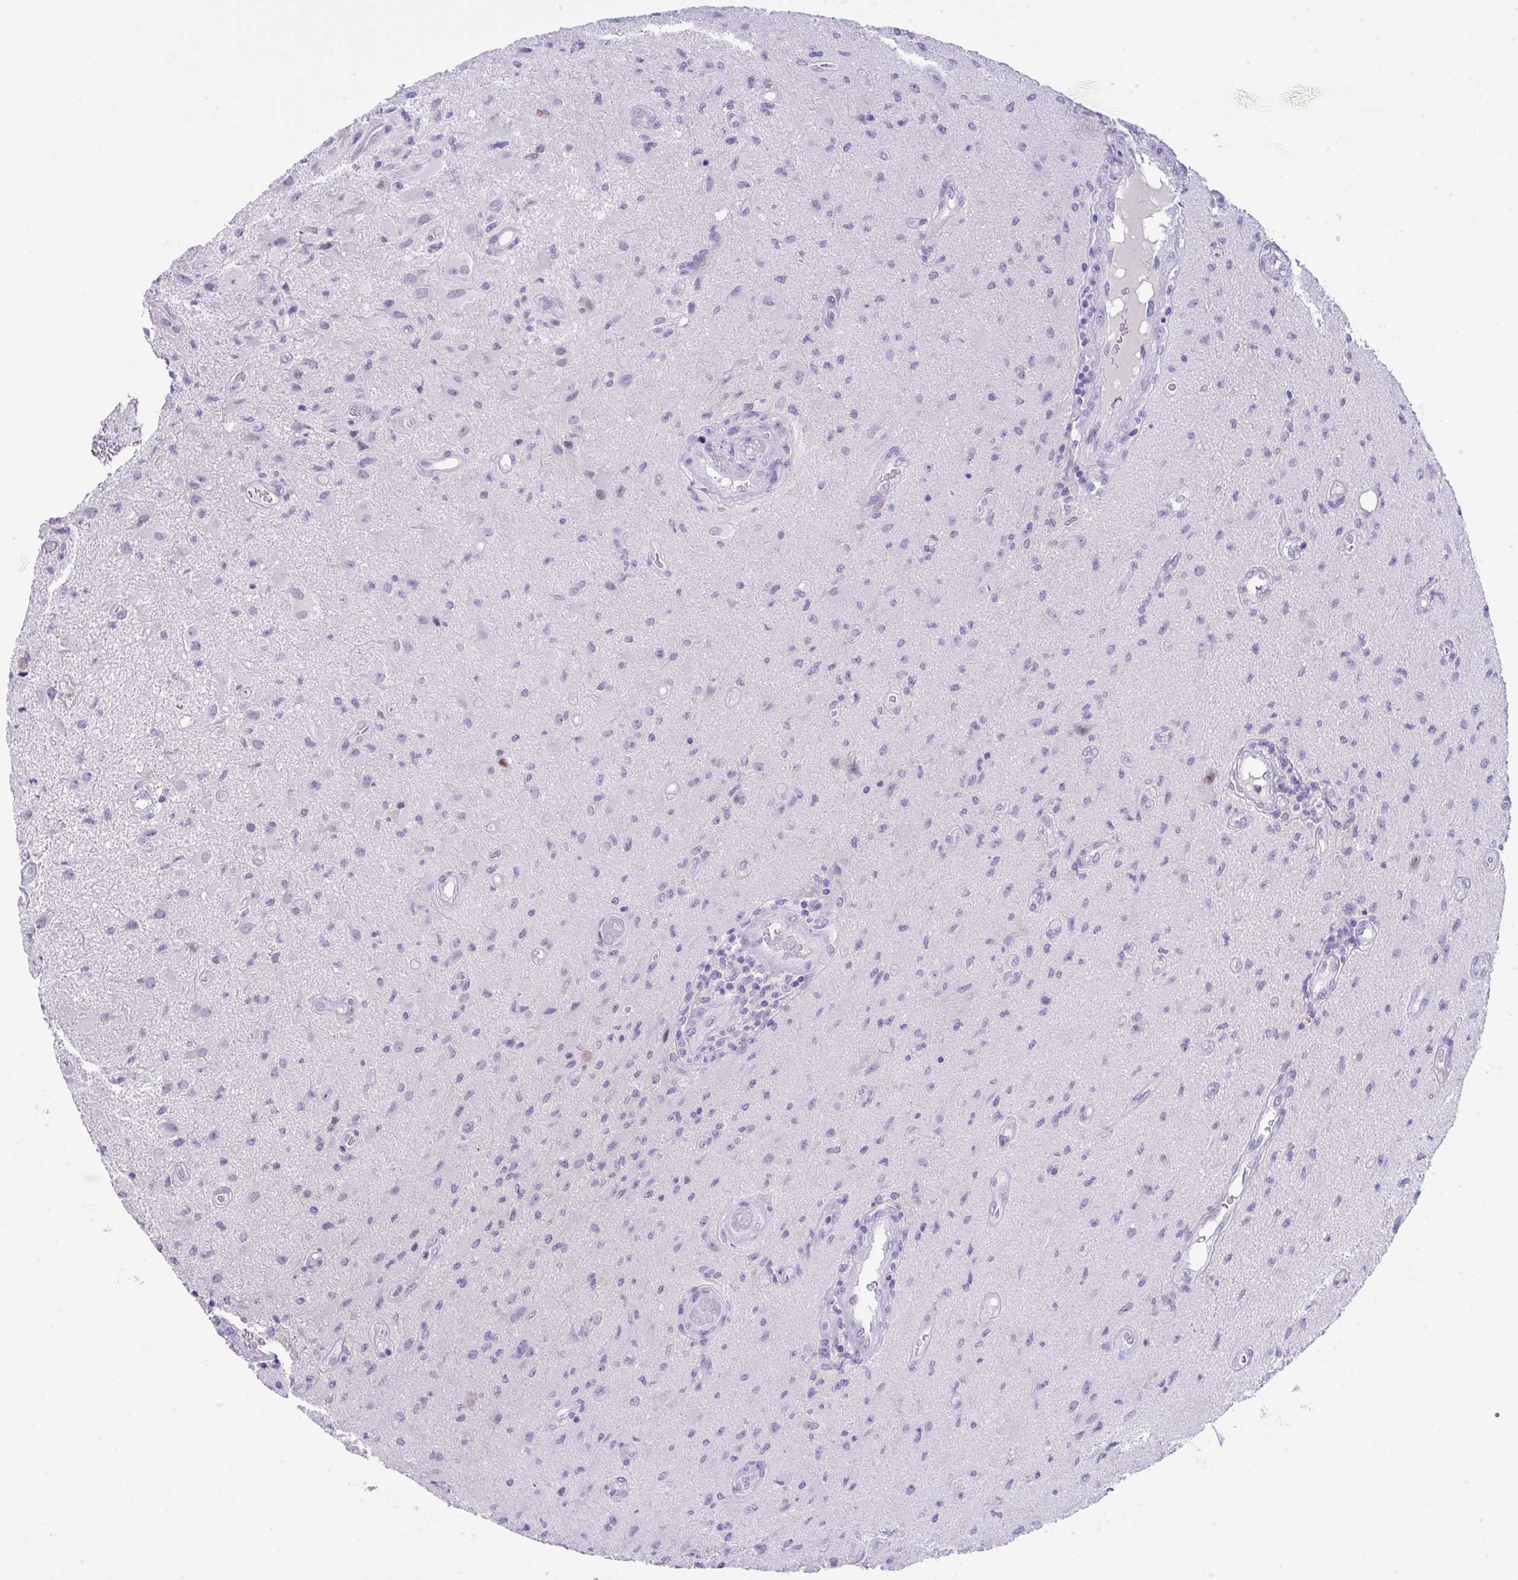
{"staining": {"intensity": "negative", "quantity": "none", "location": "none"}, "tissue": "glioma", "cell_type": "Tumor cells", "image_type": "cancer", "snomed": [{"axis": "morphology", "description": "Glioma, malignant, High grade"}, {"axis": "topography", "description": "Brain"}], "caption": "Protein analysis of glioma shows no significant positivity in tumor cells.", "gene": "HOXB4", "patient": {"sex": "male", "age": 67}}